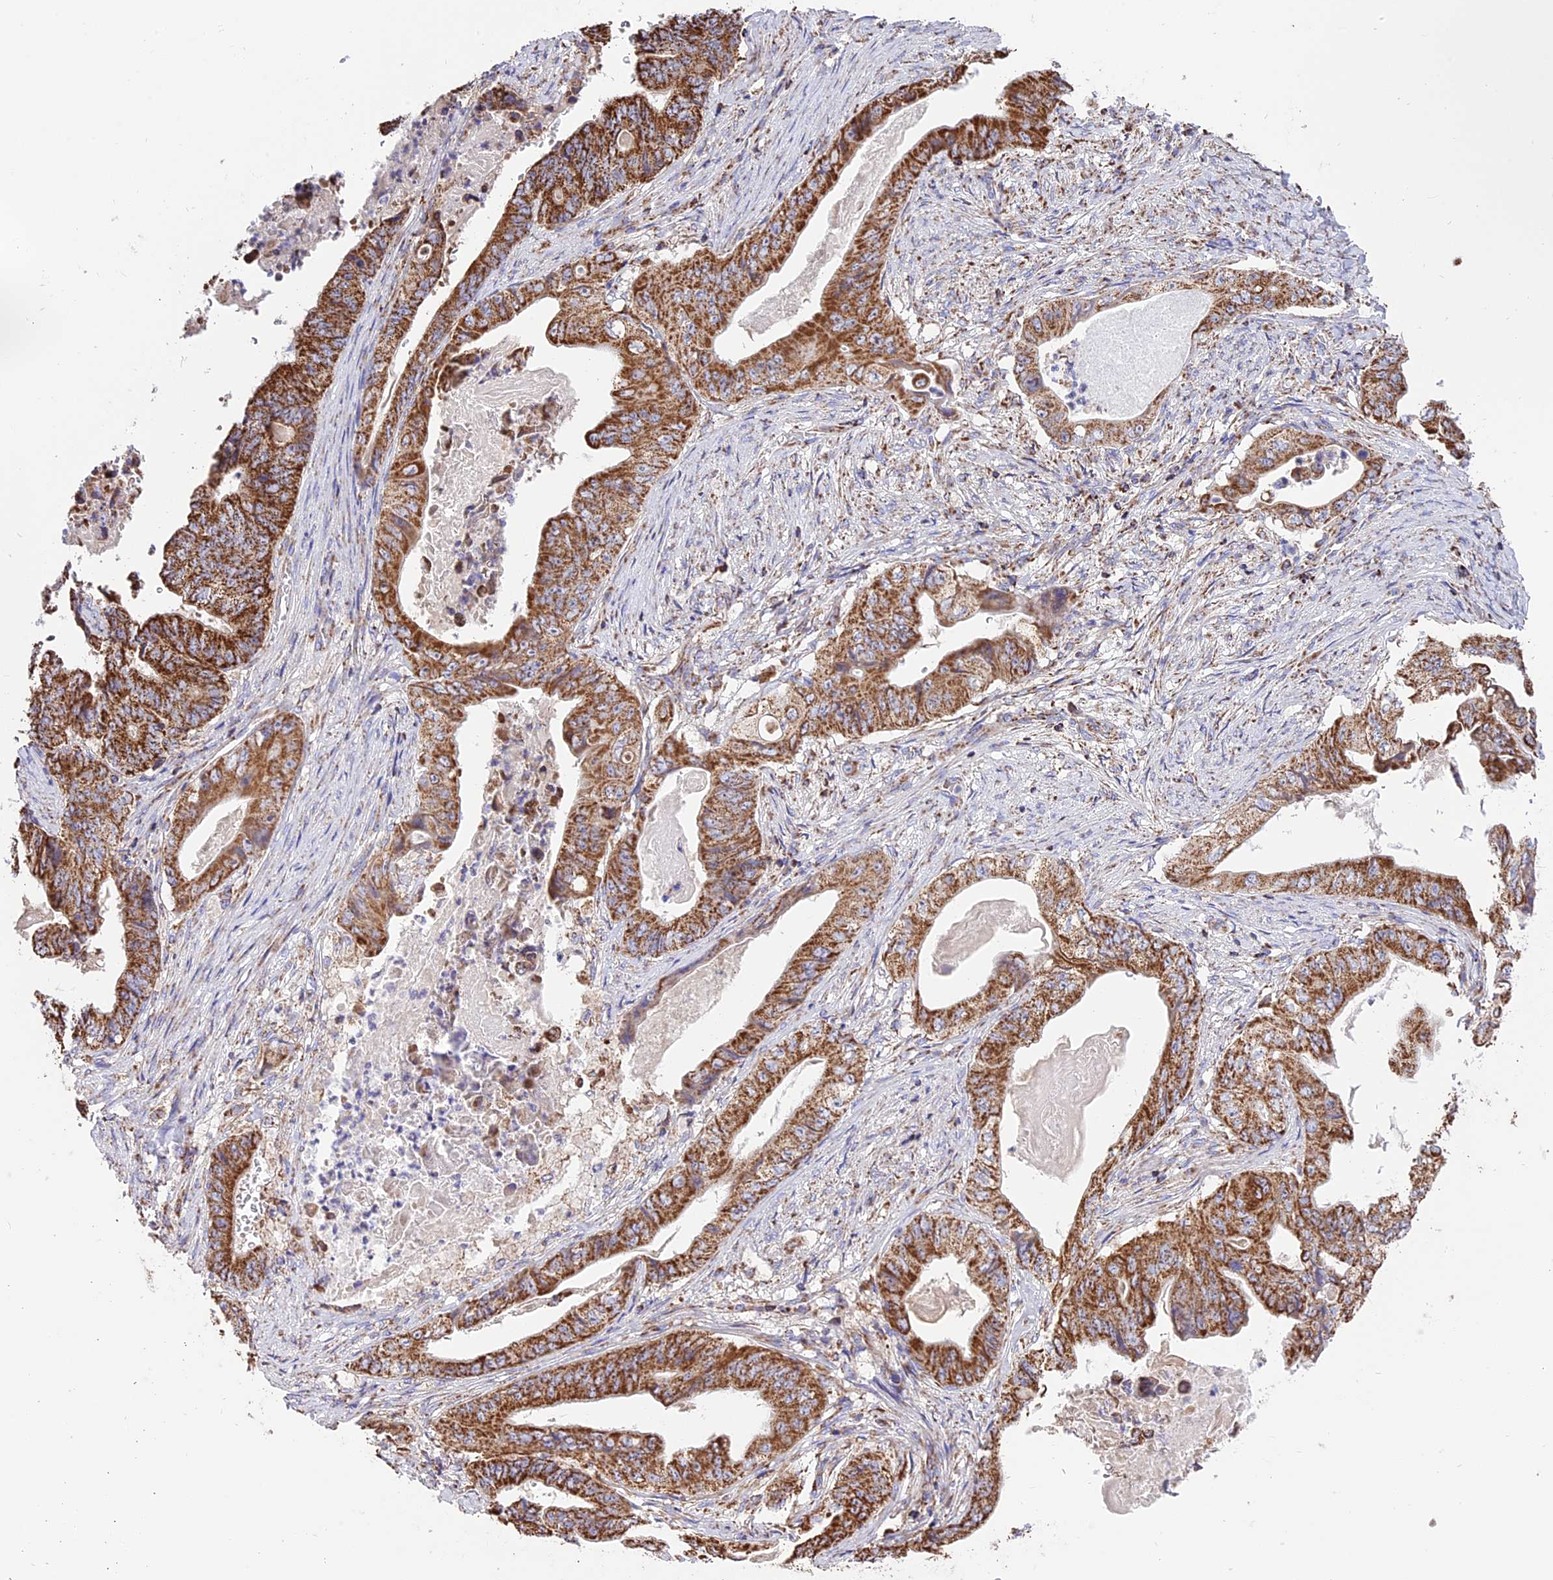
{"staining": {"intensity": "strong", "quantity": ">75%", "location": "cytoplasmic/membranous"}, "tissue": "stomach cancer", "cell_type": "Tumor cells", "image_type": "cancer", "snomed": [{"axis": "morphology", "description": "Adenocarcinoma, NOS"}, {"axis": "topography", "description": "Stomach"}], "caption": "Immunohistochemistry (IHC) histopathology image of neoplastic tissue: stomach cancer stained using immunohistochemistry (IHC) demonstrates high levels of strong protein expression localized specifically in the cytoplasmic/membranous of tumor cells, appearing as a cytoplasmic/membranous brown color.", "gene": "TTC4", "patient": {"sex": "female", "age": 73}}